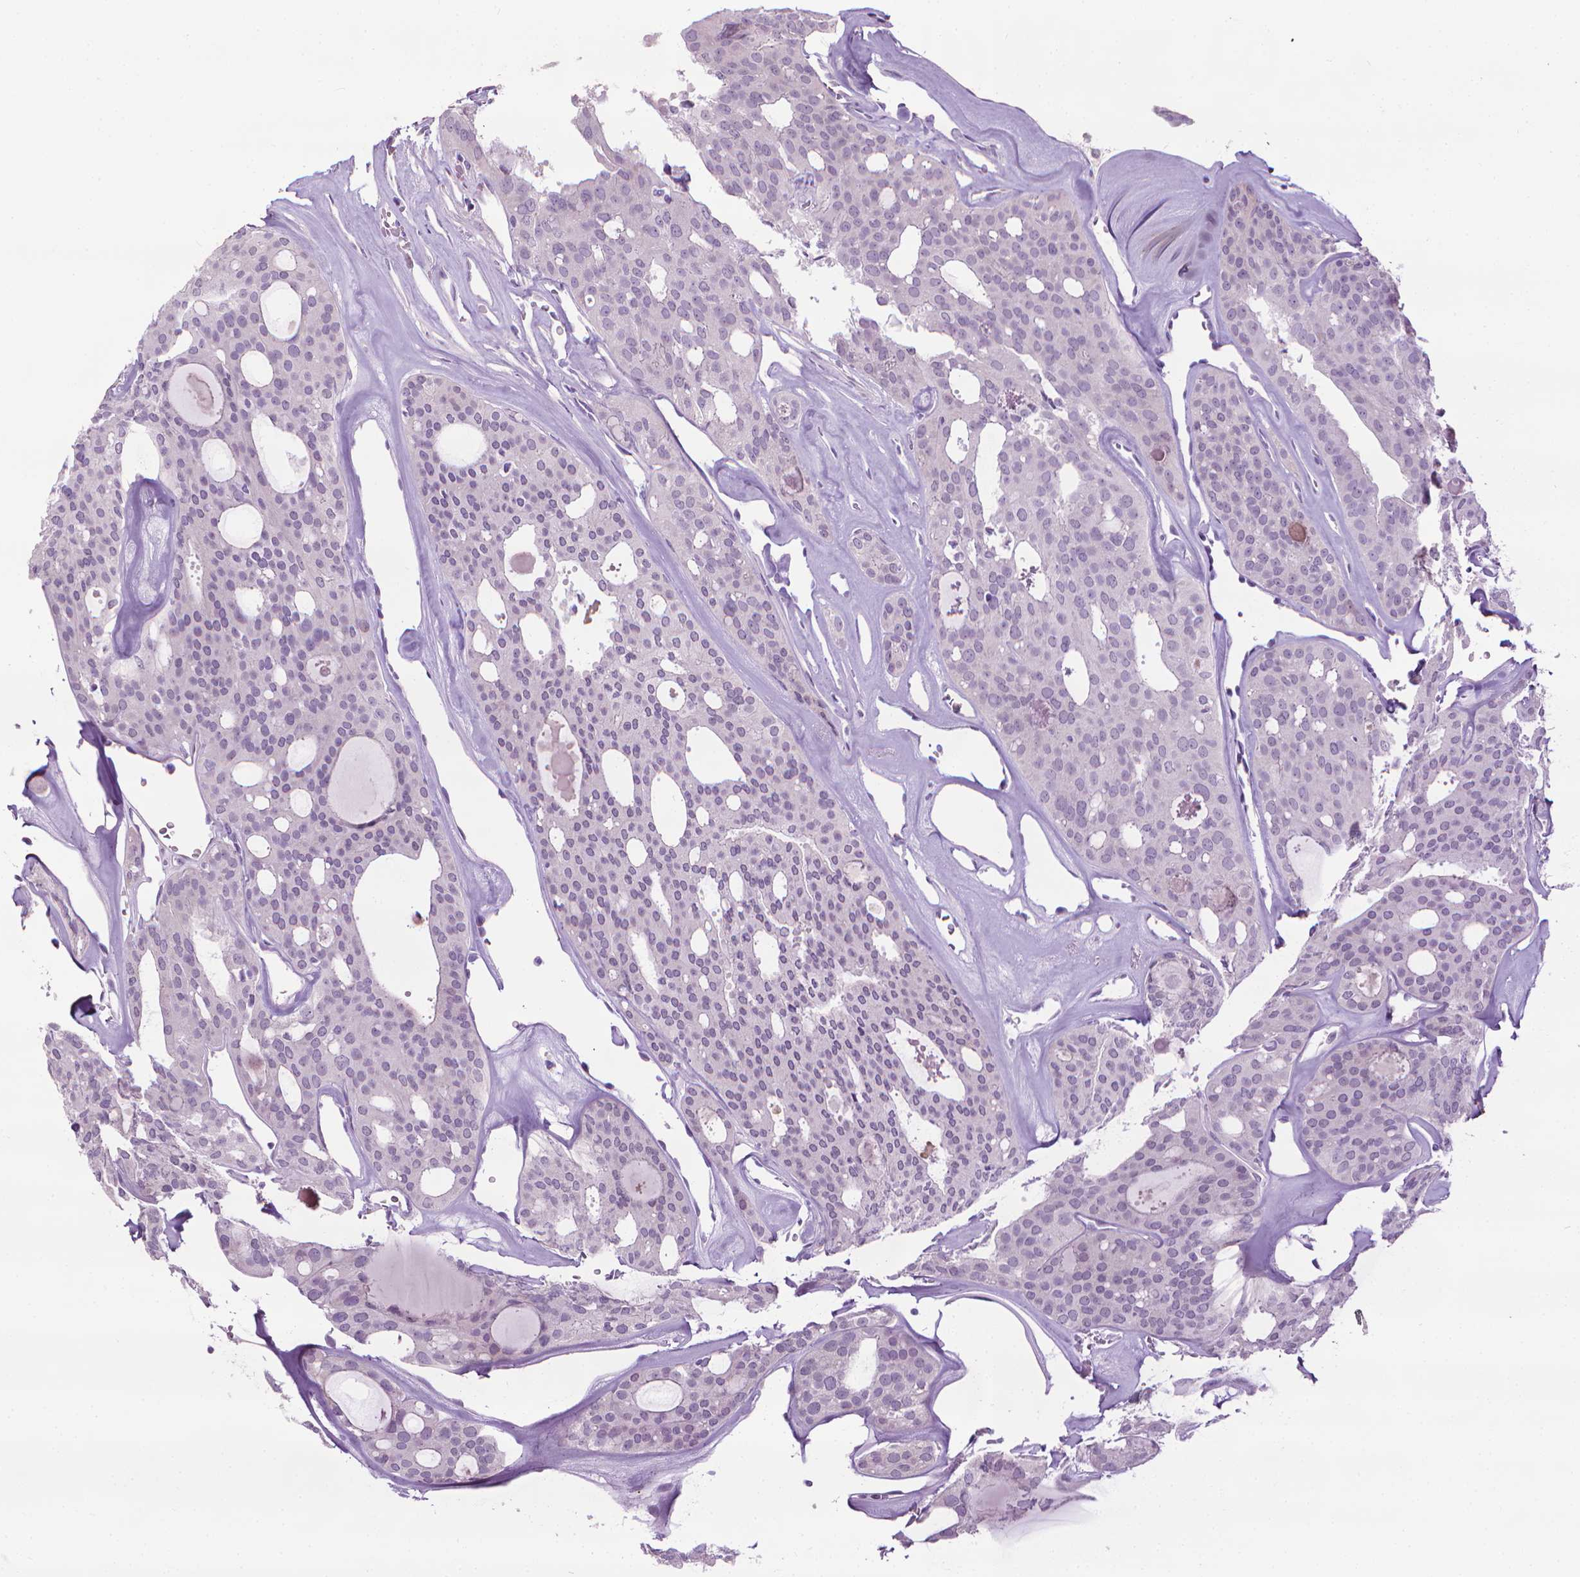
{"staining": {"intensity": "negative", "quantity": "none", "location": "none"}, "tissue": "thyroid cancer", "cell_type": "Tumor cells", "image_type": "cancer", "snomed": [{"axis": "morphology", "description": "Follicular adenoma carcinoma, NOS"}, {"axis": "topography", "description": "Thyroid gland"}], "caption": "Tumor cells are negative for protein expression in human thyroid cancer (follicular adenoma carcinoma).", "gene": "DNAI7", "patient": {"sex": "male", "age": 75}}